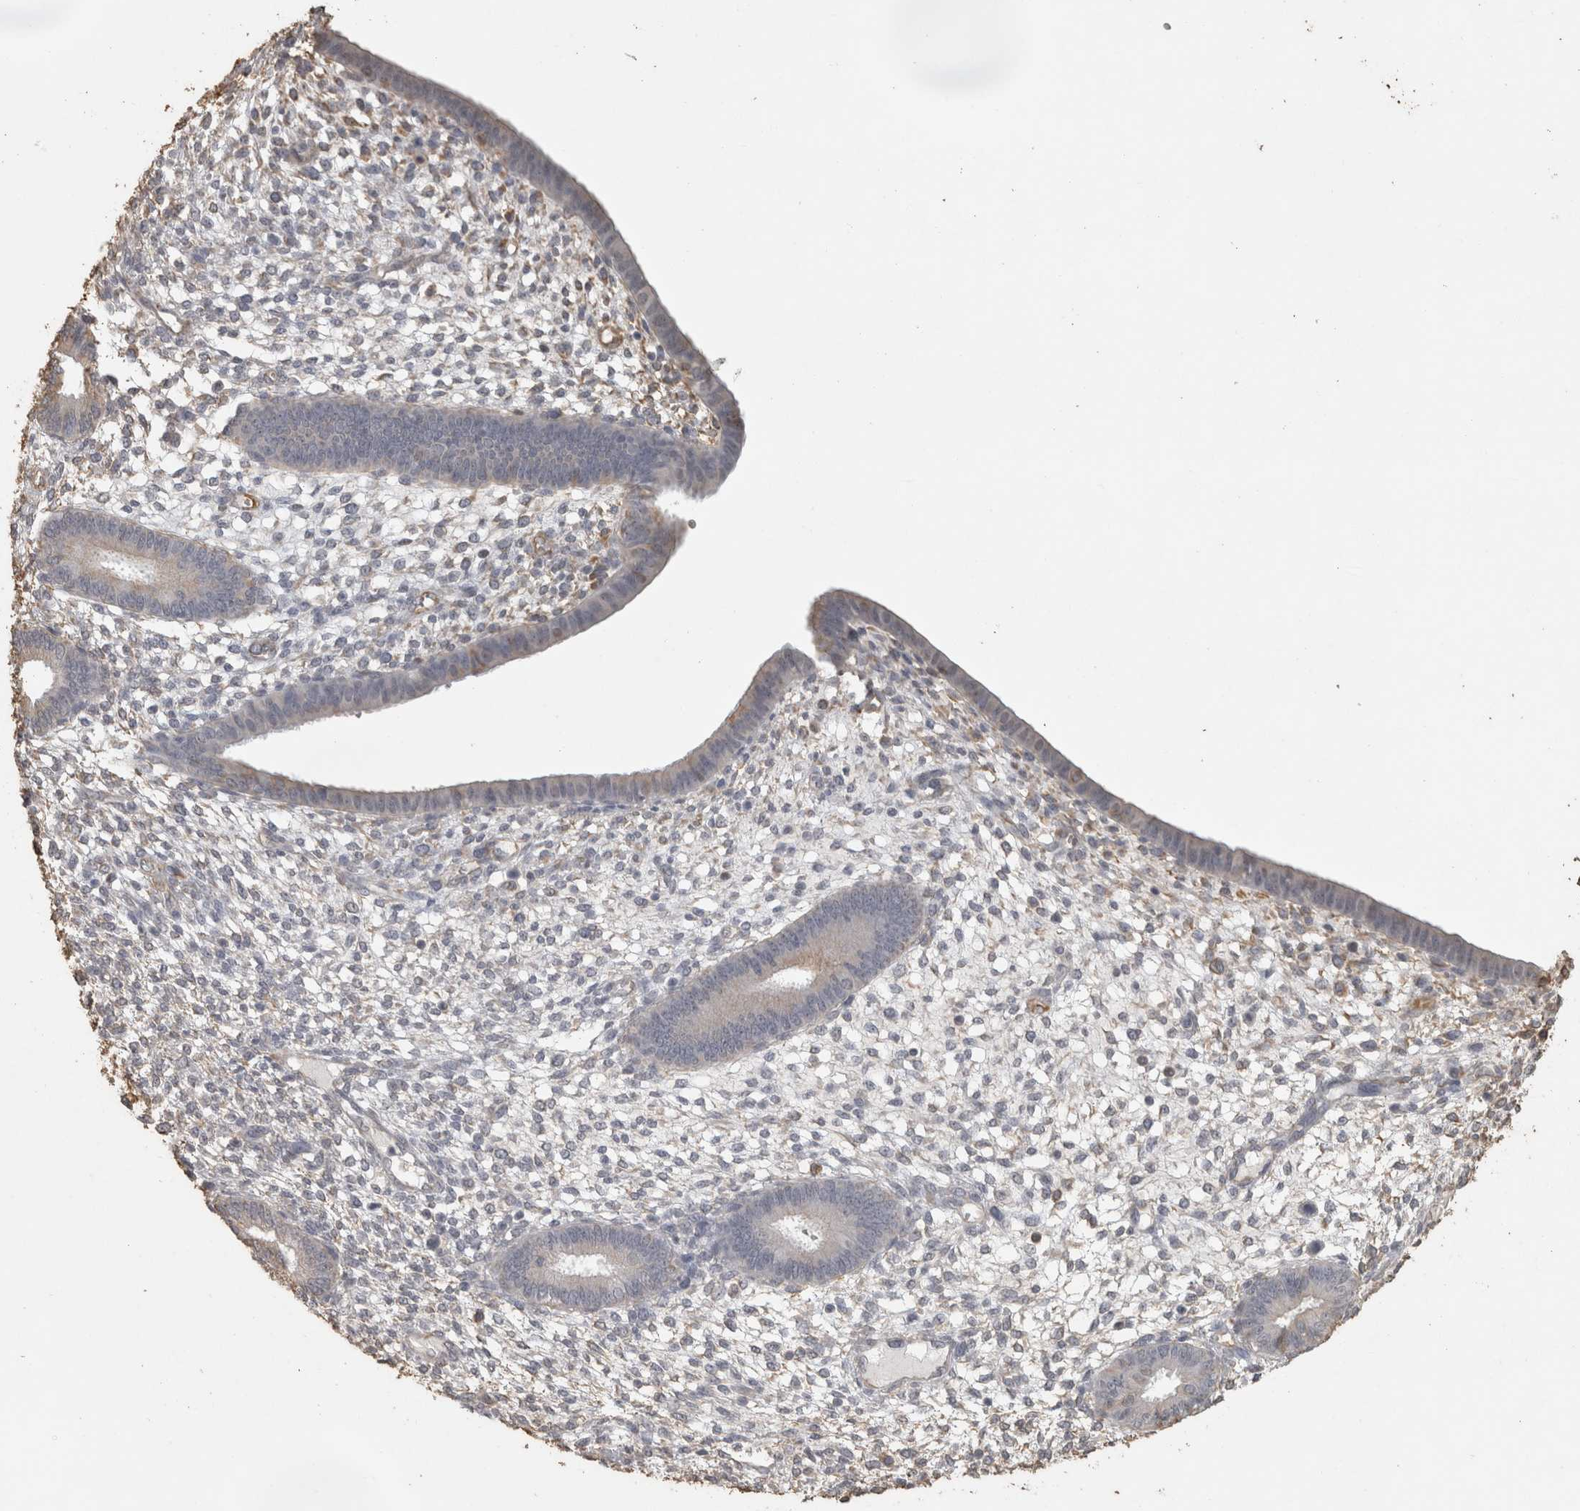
{"staining": {"intensity": "negative", "quantity": "none", "location": "none"}, "tissue": "endometrium", "cell_type": "Cells in endometrial stroma", "image_type": "normal", "snomed": [{"axis": "morphology", "description": "Normal tissue, NOS"}, {"axis": "topography", "description": "Endometrium"}], "caption": "Protein analysis of unremarkable endometrium reveals no significant positivity in cells in endometrial stroma.", "gene": "REPS2", "patient": {"sex": "female", "age": 46}}